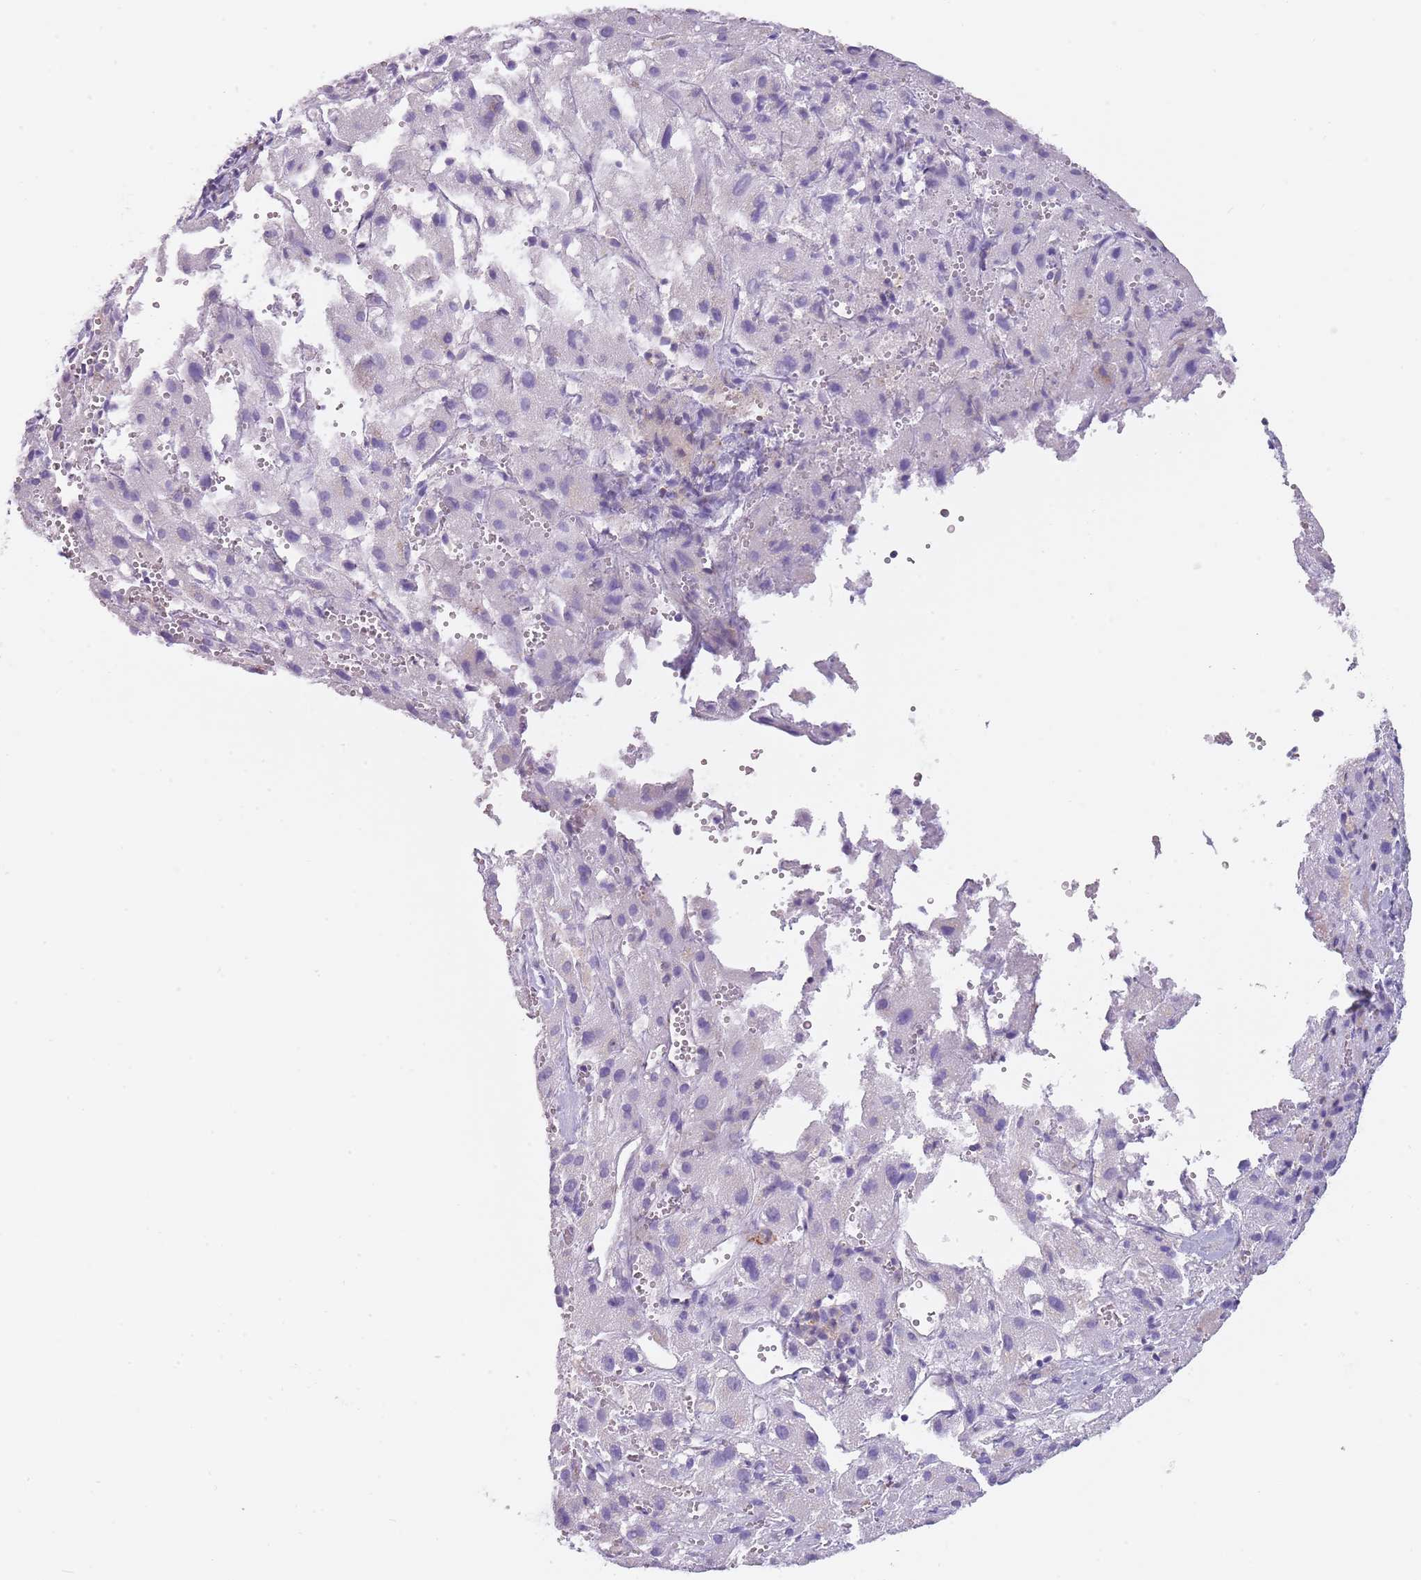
{"staining": {"intensity": "negative", "quantity": "none", "location": "none"}, "tissue": "liver cancer", "cell_type": "Tumor cells", "image_type": "cancer", "snomed": [{"axis": "morphology", "description": "Carcinoma, Hepatocellular, NOS"}, {"axis": "topography", "description": "Liver"}], "caption": "Immunohistochemistry (IHC) image of liver hepatocellular carcinoma stained for a protein (brown), which demonstrates no expression in tumor cells.", "gene": "NBPF20", "patient": {"sex": "female", "age": 58}}